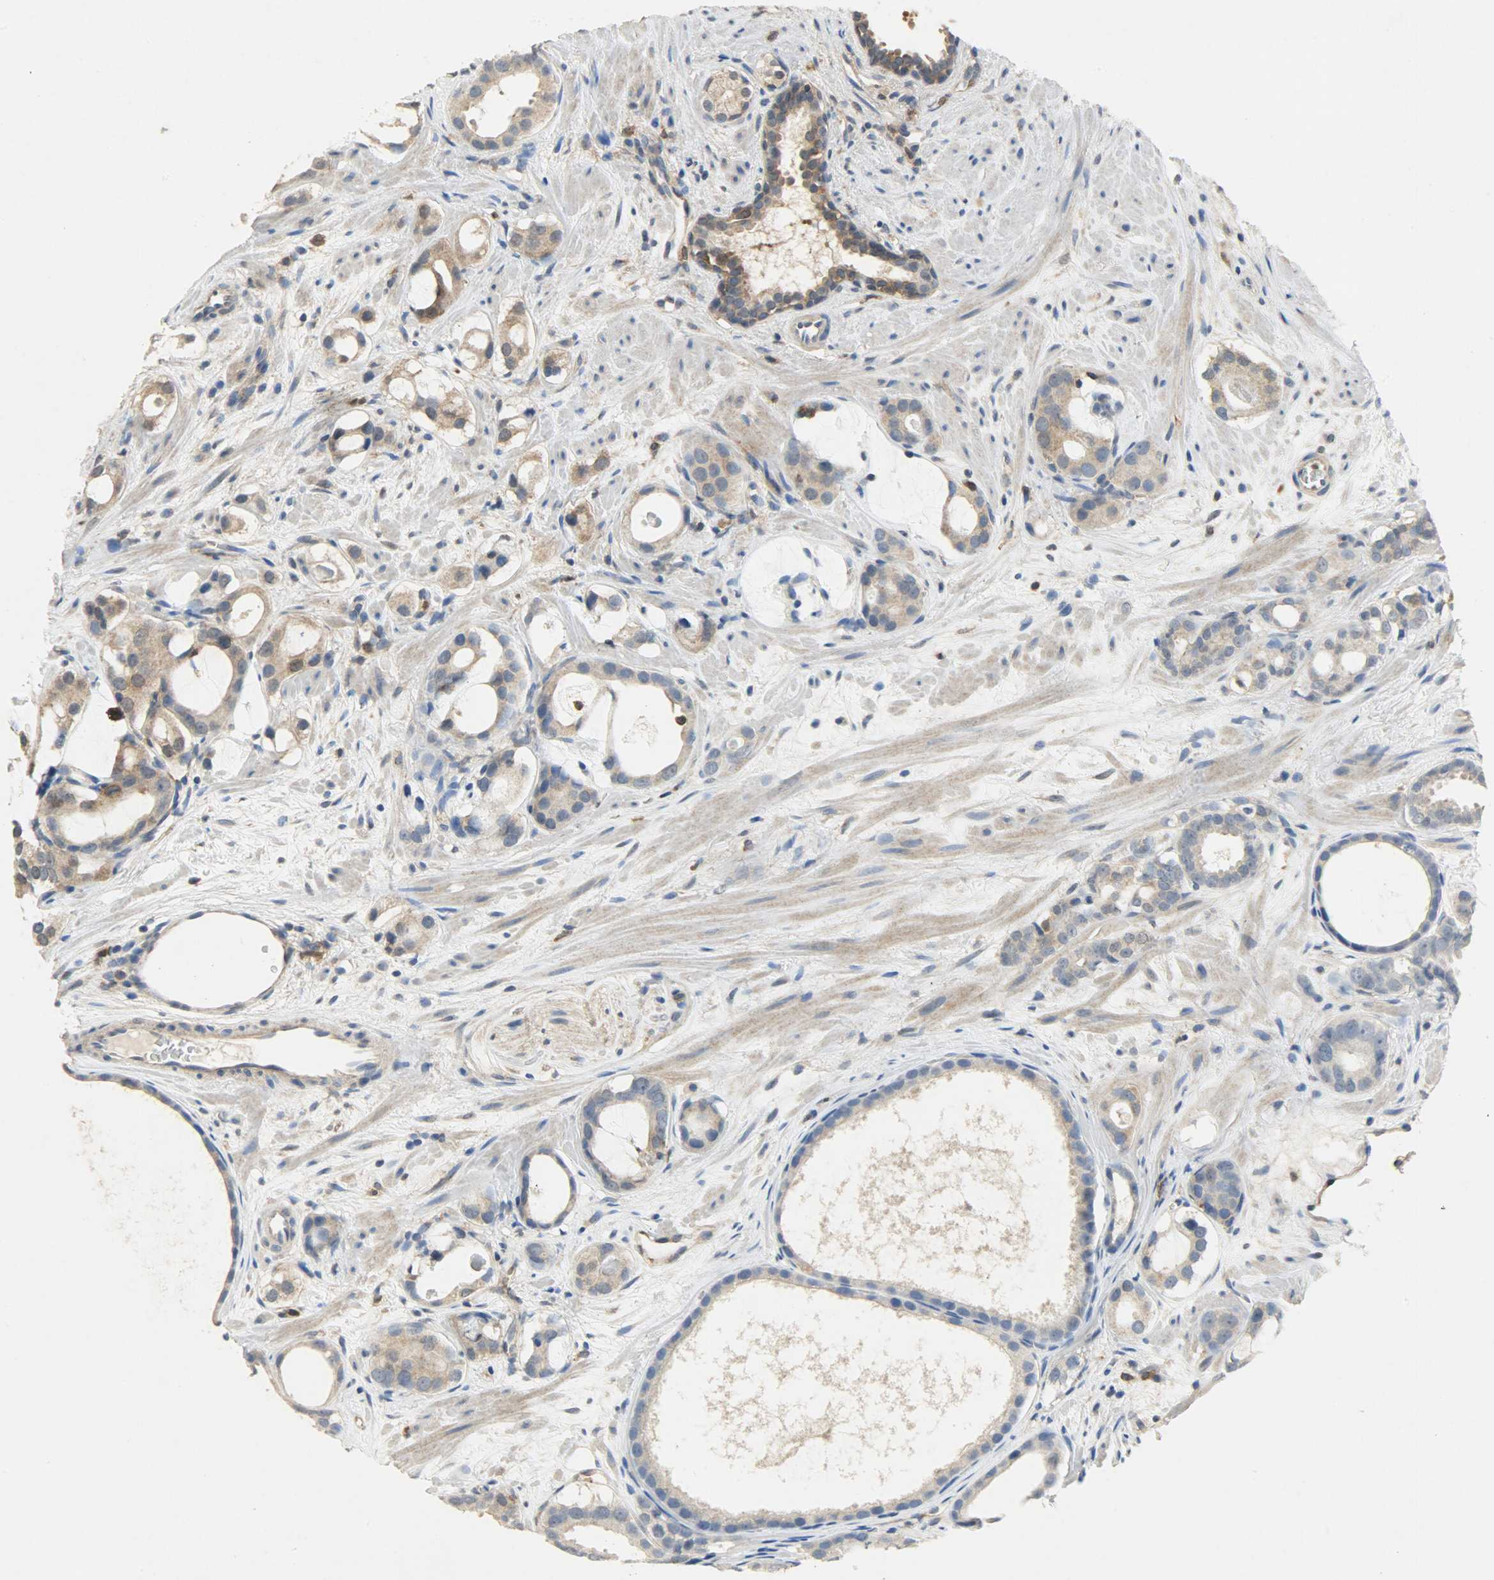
{"staining": {"intensity": "moderate", "quantity": ">75%", "location": "cytoplasmic/membranous"}, "tissue": "prostate cancer", "cell_type": "Tumor cells", "image_type": "cancer", "snomed": [{"axis": "morphology", "description": "Adenocarcinoma, Low grade"}, {"axis": "topography", "description": "Prostate"}], "caption": "A photomicrograph of adenocarcinoma (low-grade) (prostate) stained for a protein displays moderate cytoplasmic/membranous brown staining in tumor cells.", "gene": "TRIM21", "patient": {"sex": "male", "age": 57}}